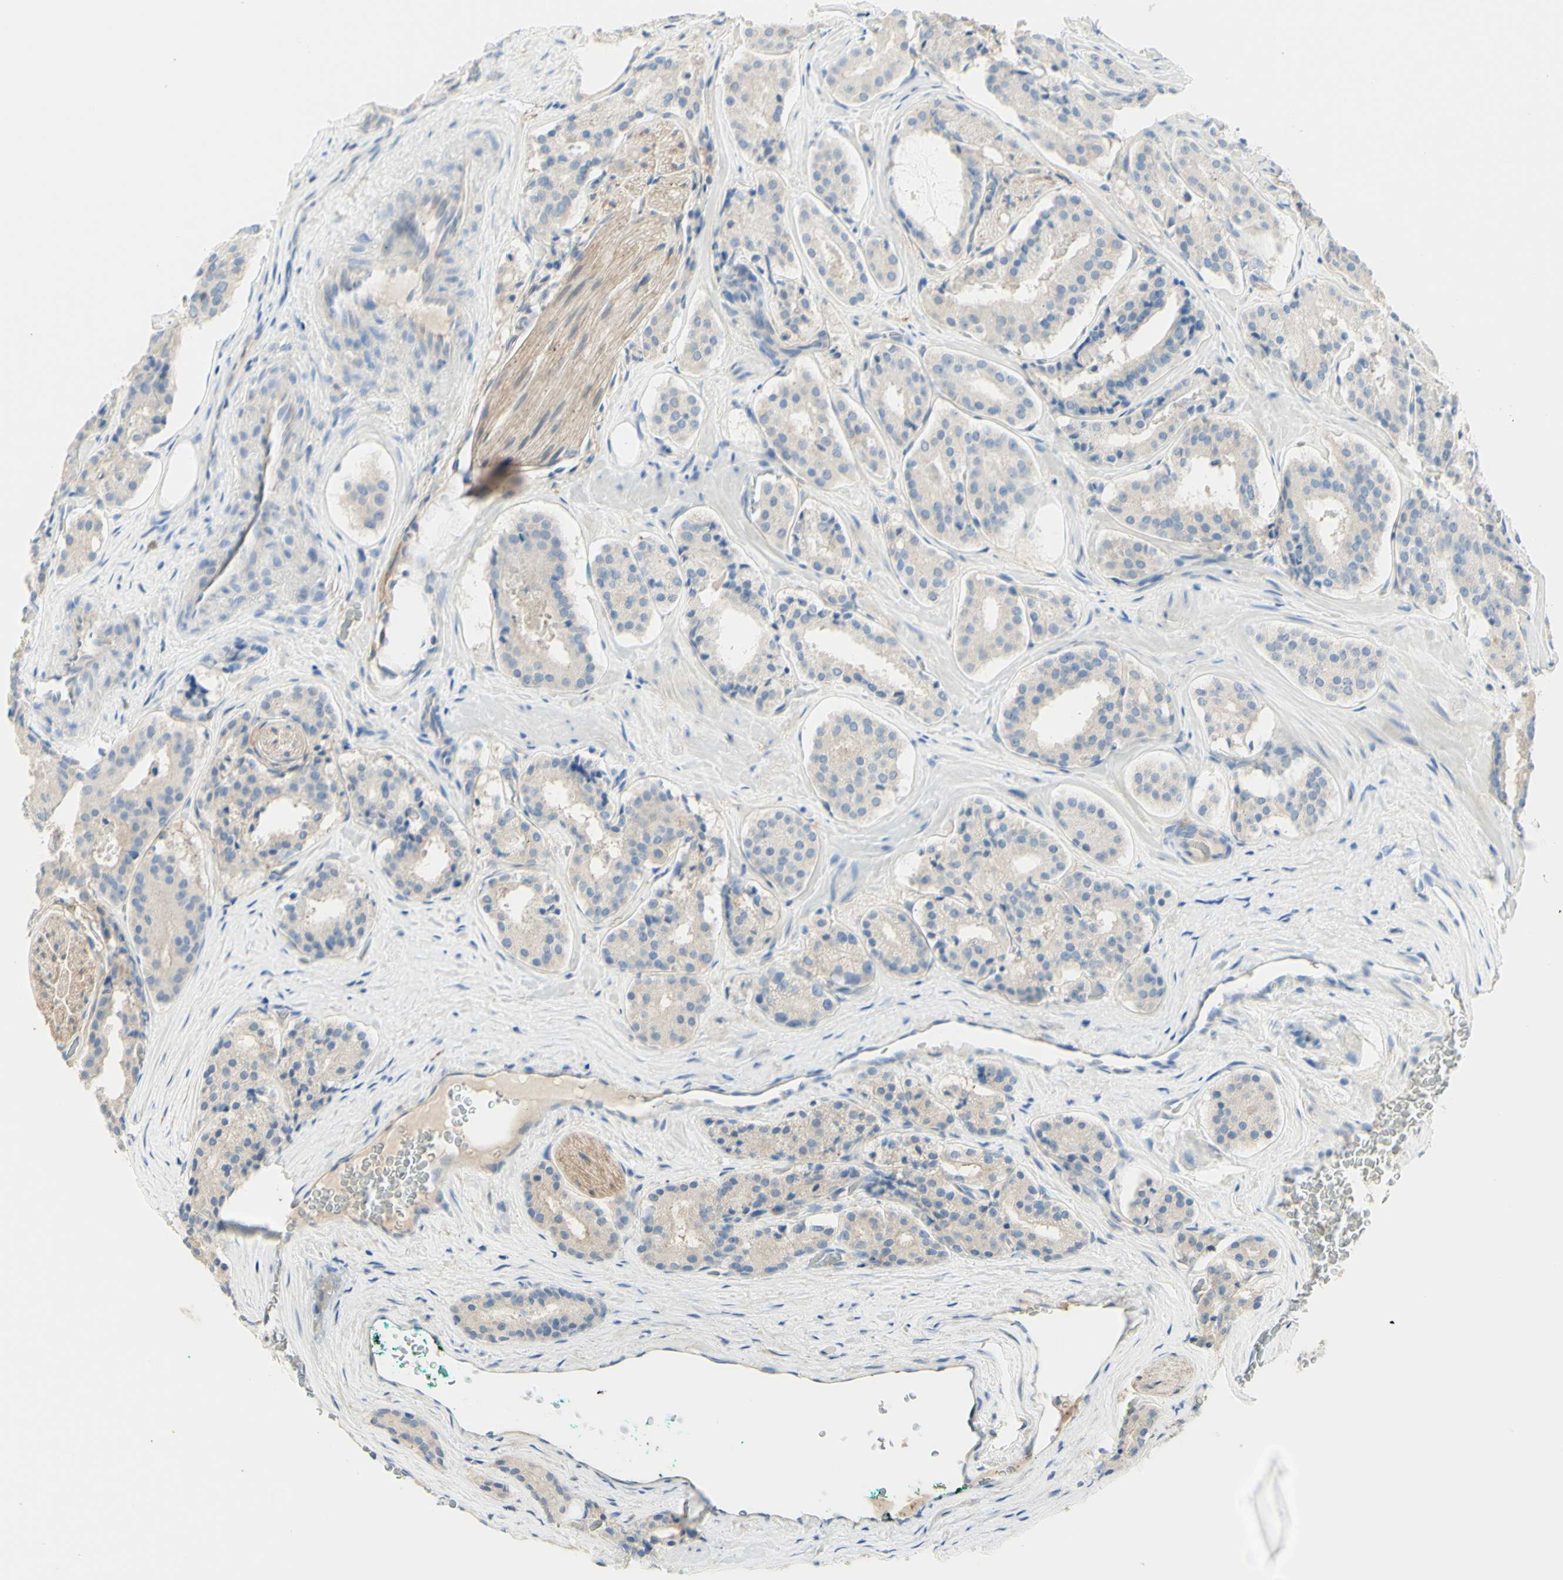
{"staining": {"intensity": "weak", "quantity": "<25%", "location": "cytoplasmic/membranous"}, "tissue": "prostate cancer", "cell_type": "Tumor cells", "image_type": "cancer", "snomed": [{"axis": "morphology", "description": "Adenocarcinoma, High grade"}, {"axis": "topography", "description": "Prostate"}], "caption": "DAB immunohistochemical staining of human prostate adenocarcinoma (high-grade) exhibits no significant positivity in tumor cells.", "gene": "MTM1", "patient": {"sex": "male", "age": 60}}